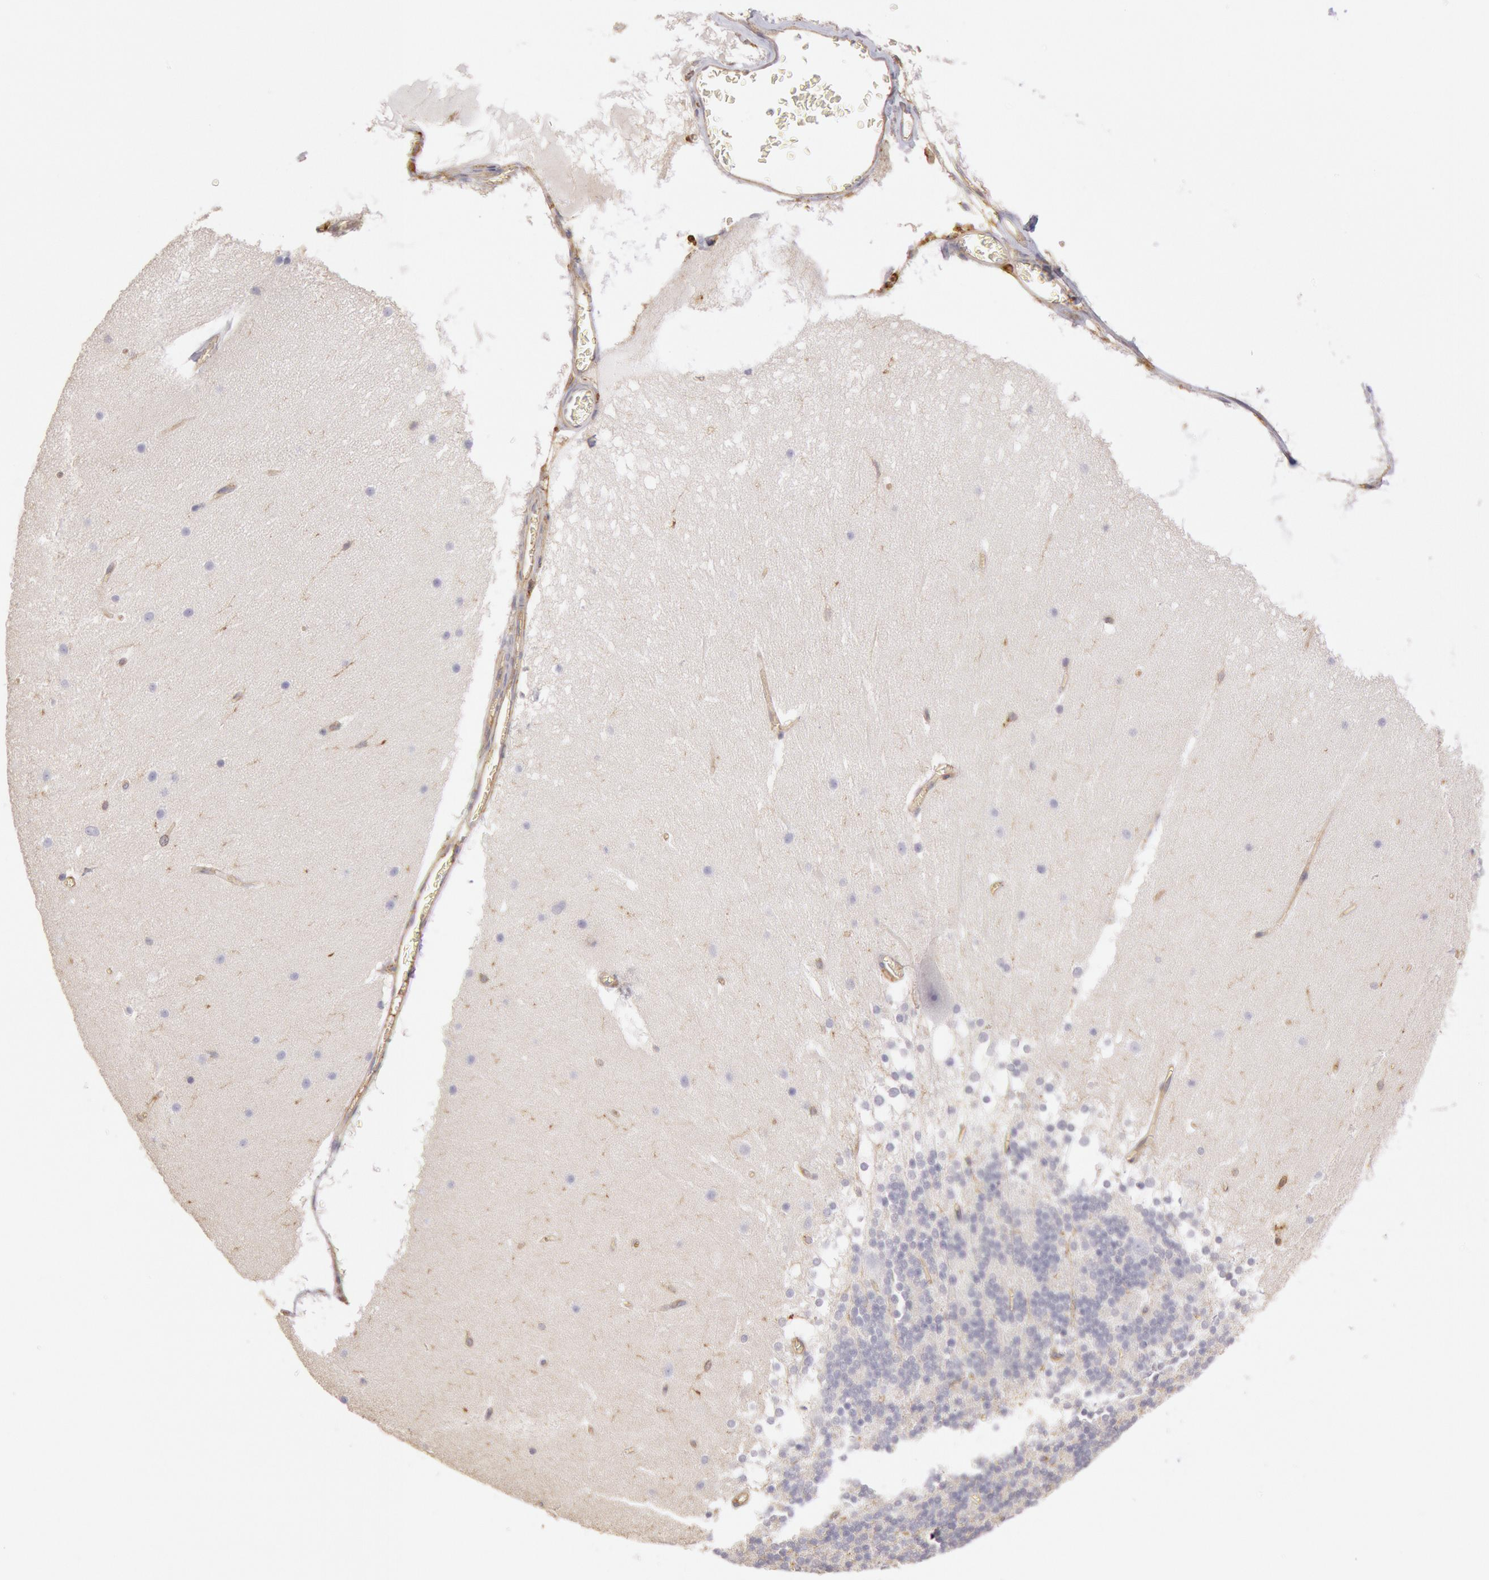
{"staining": {"intensity": "weak", "quantity": "<25%", "location": "cytoplasmic/membranous"}, "tissue": "cerebellum", "cell_type": "Cells in granular layer", "image_type": "normal", "snomed": [{"axis": "morphology", "description": "Normal tissue, NOS"}, {"axis": "topography", "description": "Cerebellum"}], "caption": "Histopathology image shows no protein staining in cells in granular layer of benign cerebellum.", "gene": "SNAP23", "patient": {"sex": "female", "age": 19}}